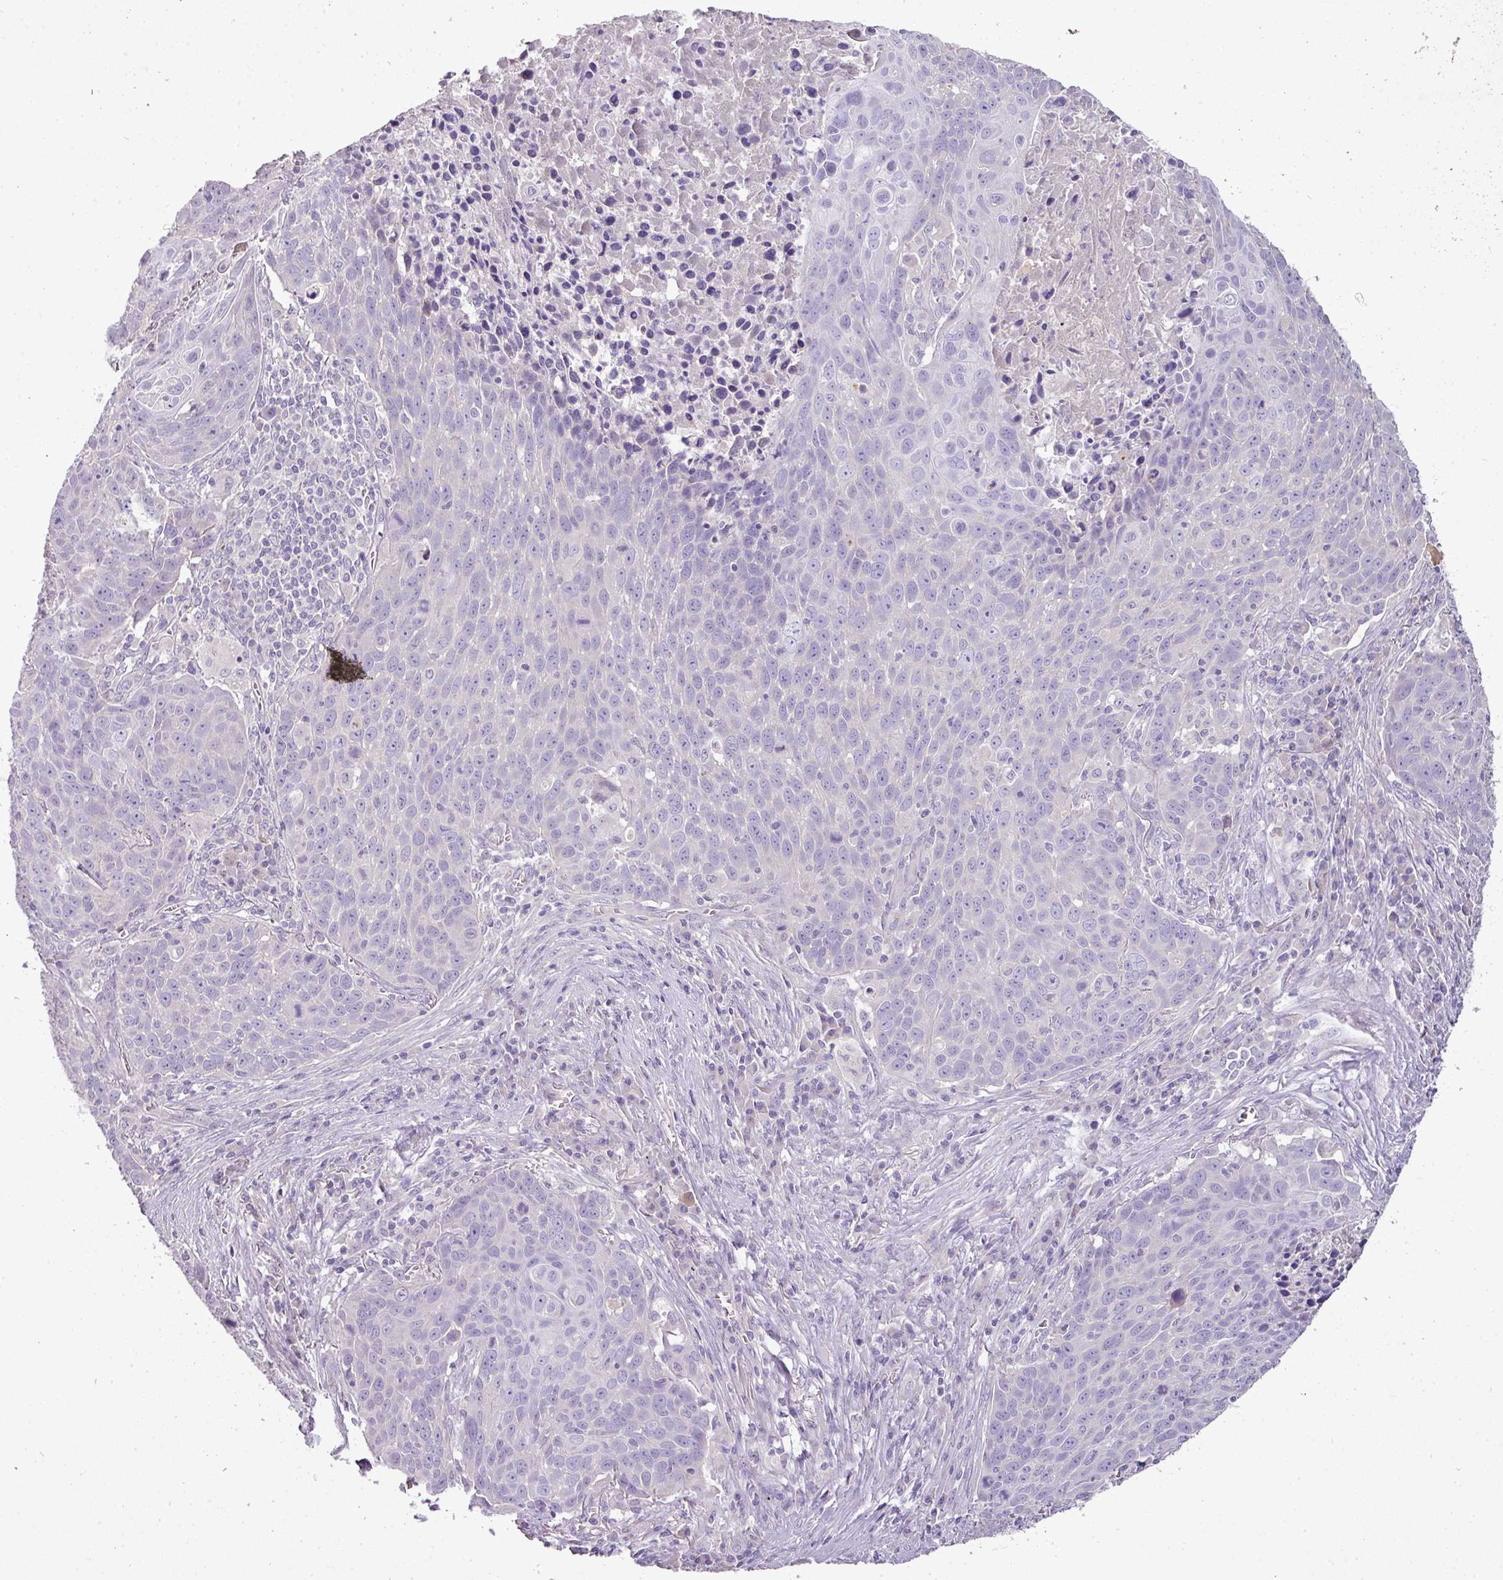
{"staining": {"intensity": "negative", "quantity": "none", "location": "none"}, "tissue": "lung cancer", "cell_type": "Tumor cells", "image_type": "cancer", "snomed": [{"axis": "morphology", "description": "Squamous cell carcinoma, NOS"}, {"axis": "topography", "description": "Lung"}], "caption": "Immunohistochemical staining of squamous cell carcinoma (lung) displays no significant staining in tumor cells. (Immunohistochemistry (ihc), brightfield microscopy, high magnification).", "gene": "BRINP2", "patient": {"sex": "male", "age": 78}}